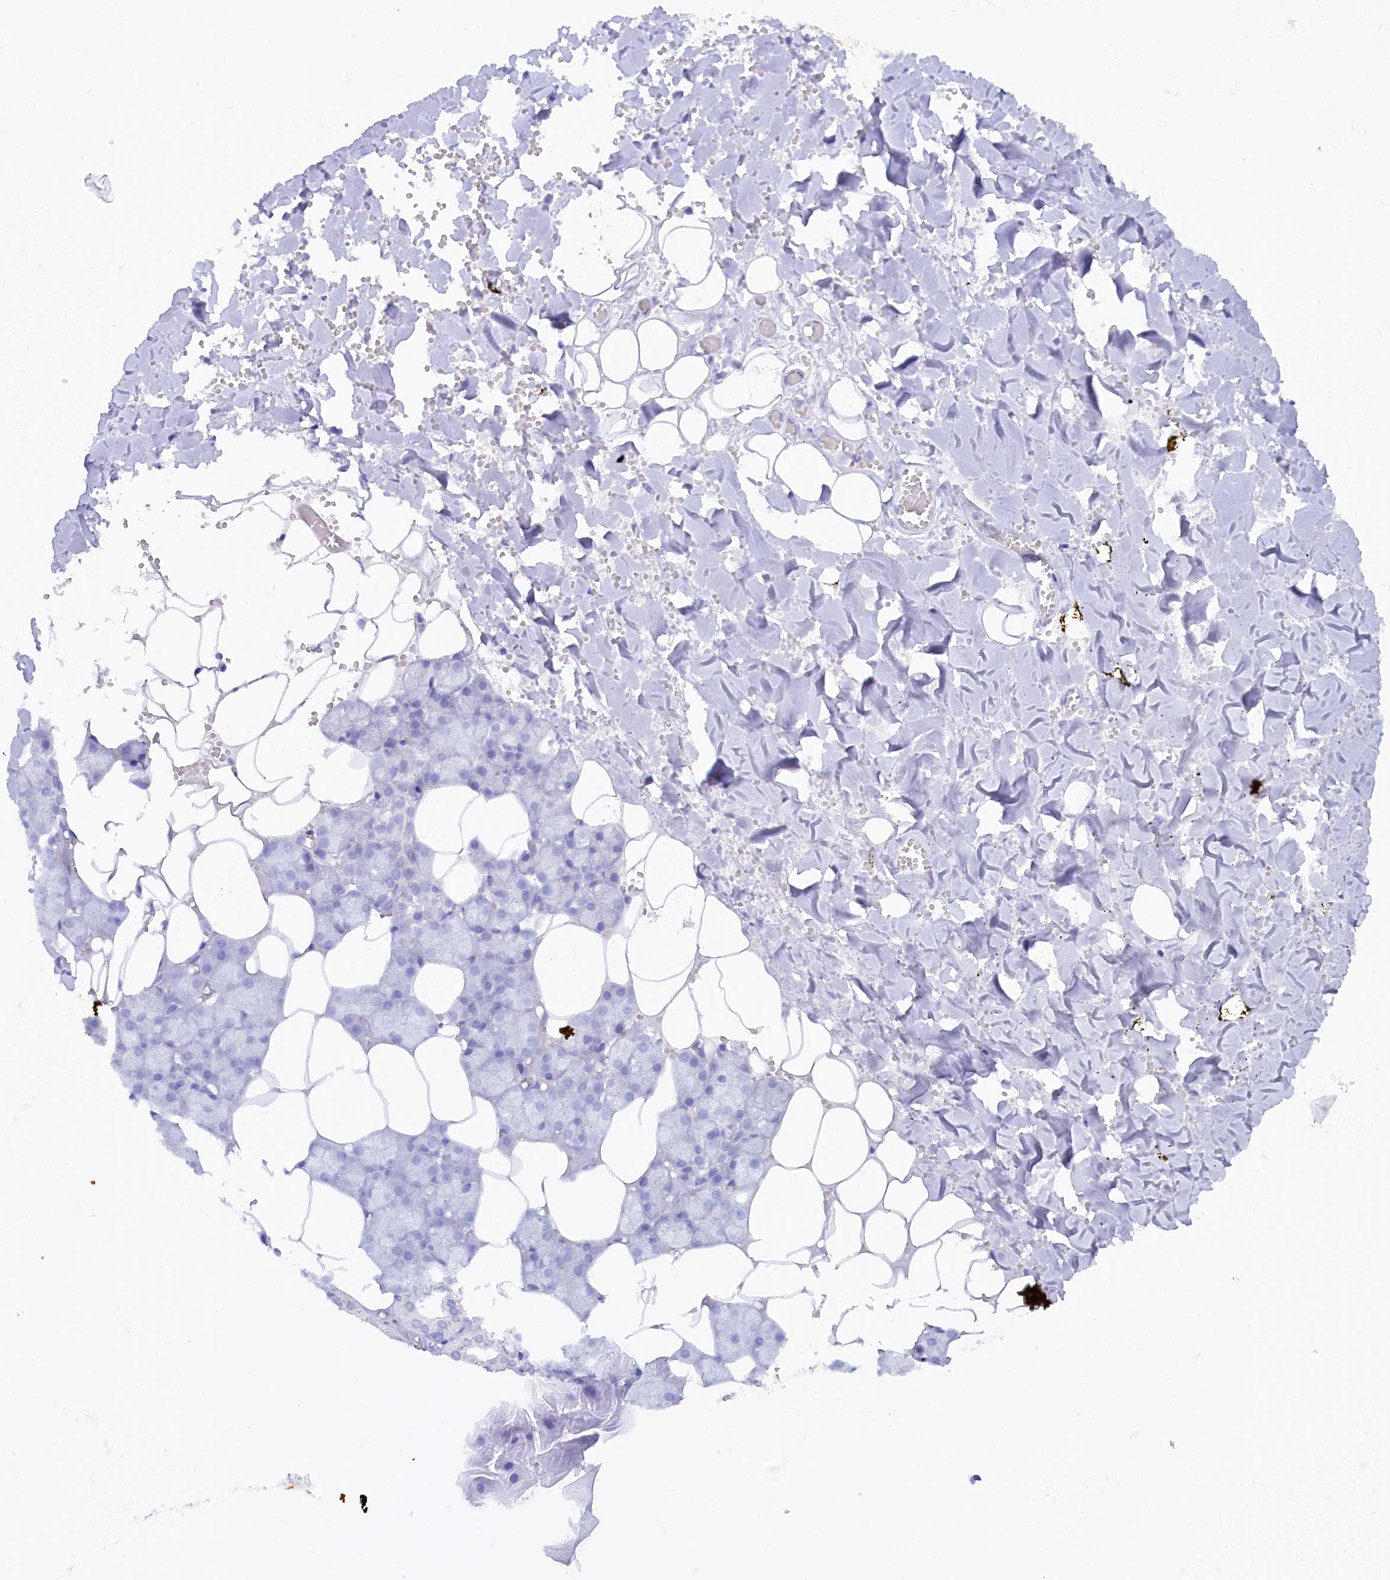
{"staining": {"intensity": "moderate", "quantity": "<25%", "location": "cytoplasmic/membranous"}, "tissue": "salivary gland", "cell_type": "Glandular cells", "image_type": "normal", "snomed": [{"axis": "morphology", "description": "Normal tissue, NOS"}, {"axis": "topography", "description": "Salivary gland"}], "caption": "Approximately <25% of glandular cells in benign human salivary gland reveal moderate cytoplasmic/membranous protein positivity as visualized by brown immunohistochemical staining.", "gene": "ZSWIM4", "patient": {"sex": "male", "age": 62}}